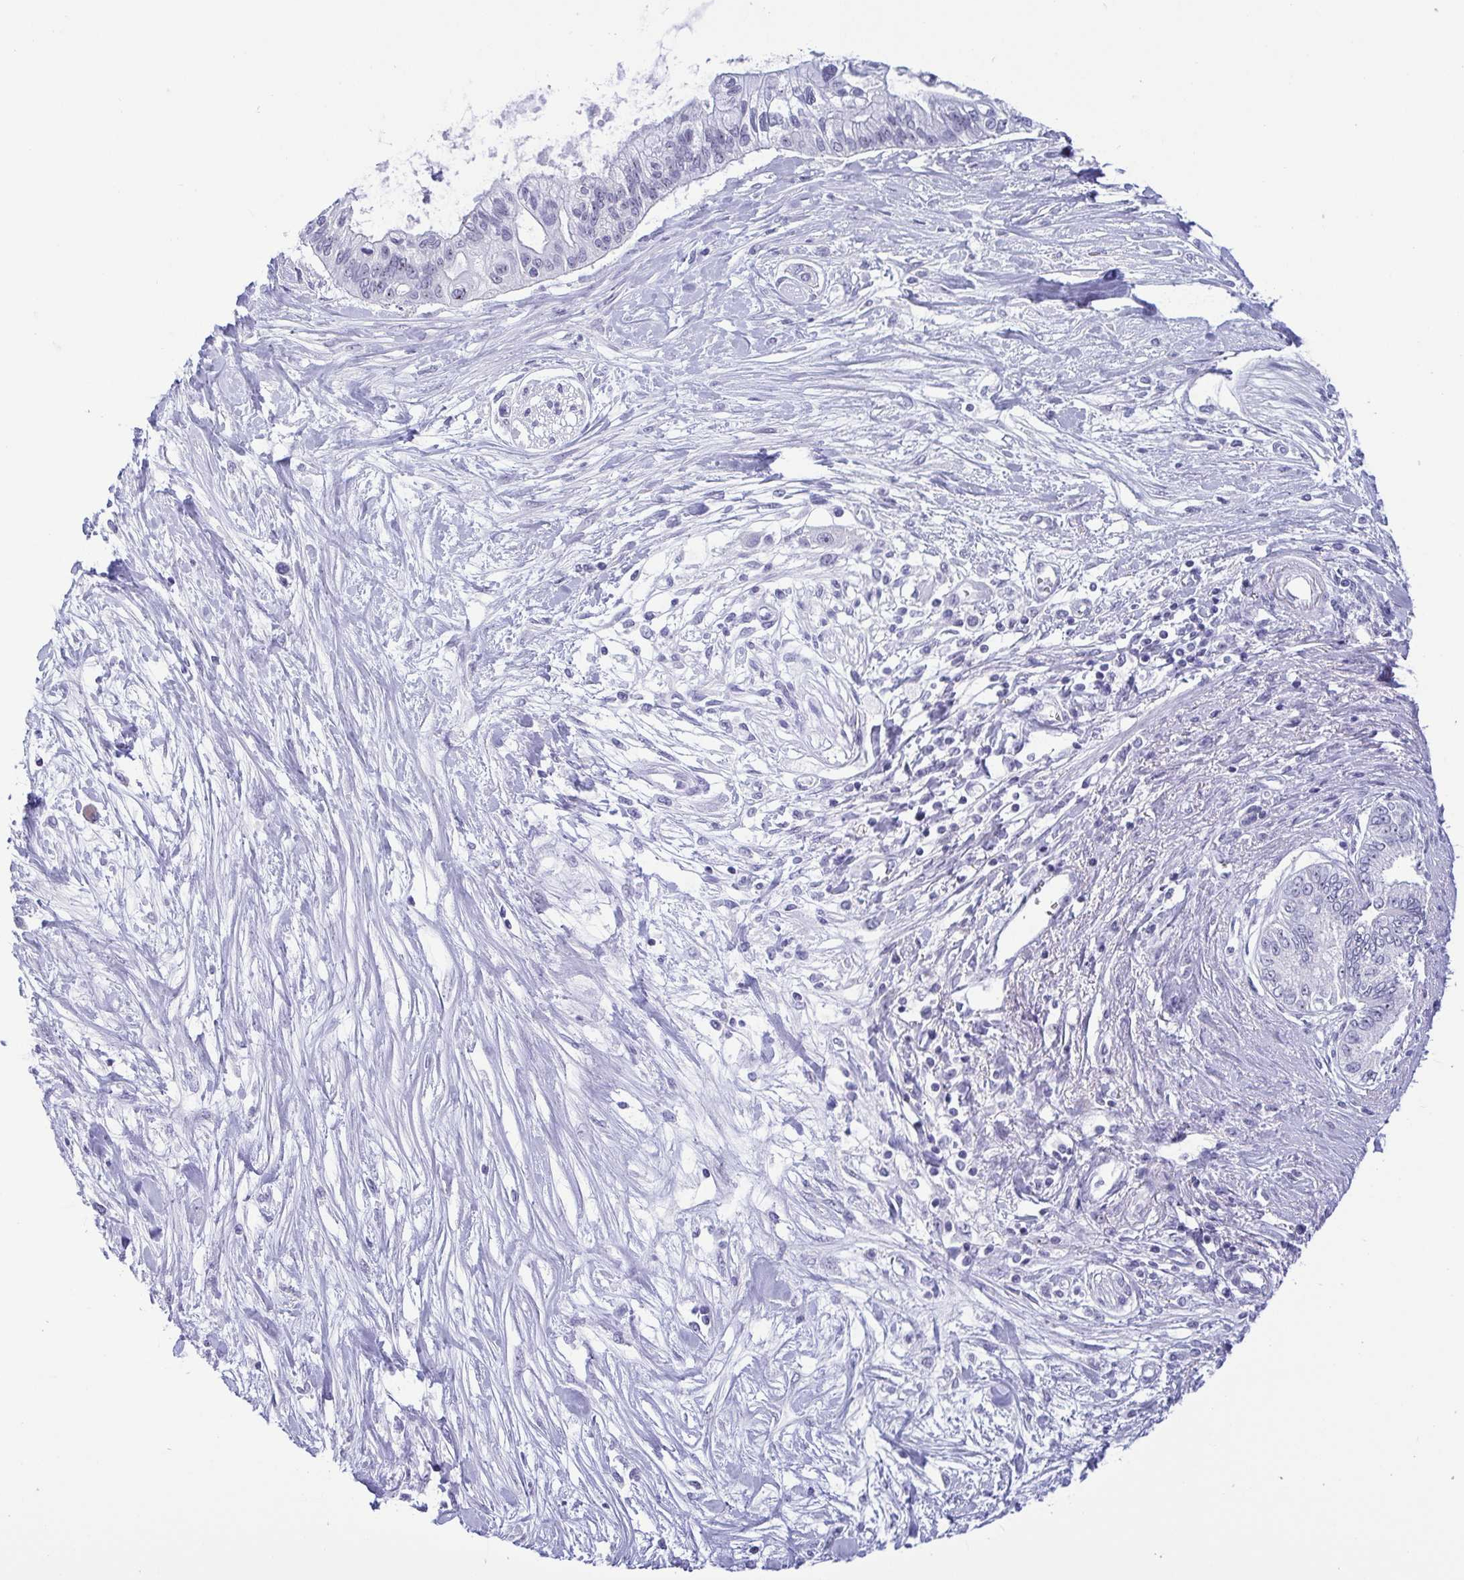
{"staining": {"intensity": "negative", "quantity": "none", "location": "none"}, "tissue": "pancreatic cancer", "cell_type": "Tumor cells", "image_type": "cancer", "snomed": [{"axis": "morphology", "description": "Adenocarcinoma, NOS"}, {"axis": "topography", "description": "Pancreas"}], "caption": "Tumor cells are negative for protein expression in human adenocarcinoma (pancreatic). (DAB (3,3'-diaminobenzidine) IHC visualized using brightfield microscopy, high magnification).", "gene": "BZW1", "patient": {"sex": "female", "age": 77}}